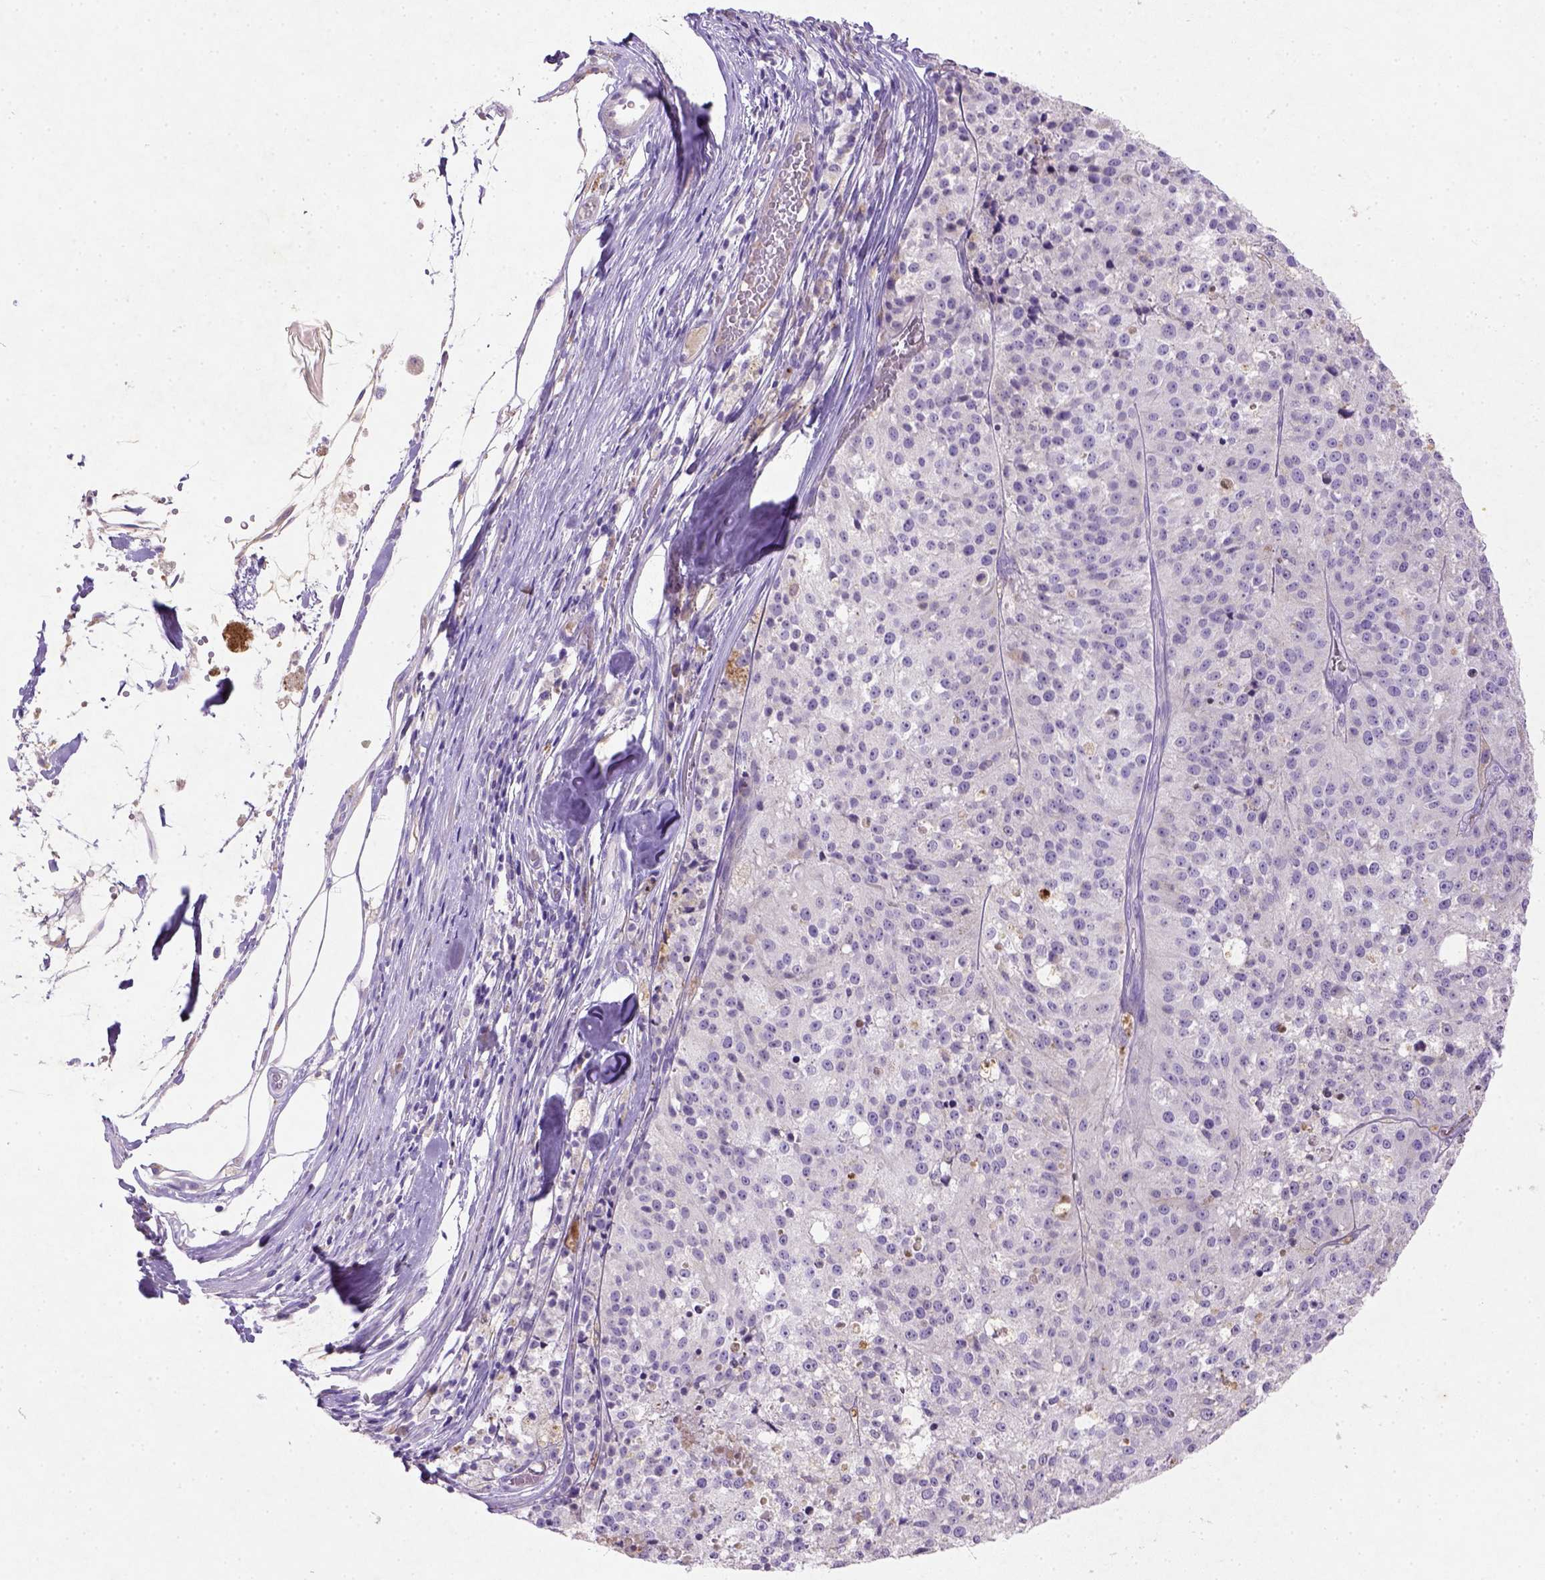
{"staining": {"intensity": "negative", "quantity": "none", "location": "none"}, "tissue": "melanoma", "cell_type": "Tumor cells", "image_type": "cancer", "snomed": [{"axis": "morphology", "description": "Malignant melanoma, Metastatic site"}, {"axis": "topography", "description": "Lymph node"}], "caption": "High power microscopy image of an immunohistochemistry photomicrograph of malignant melanoma (metastatic site), revealing no significant positivity in tumor cells.", "gene": "NUDT2", "patient": {"sex": "female", "age": 64}}